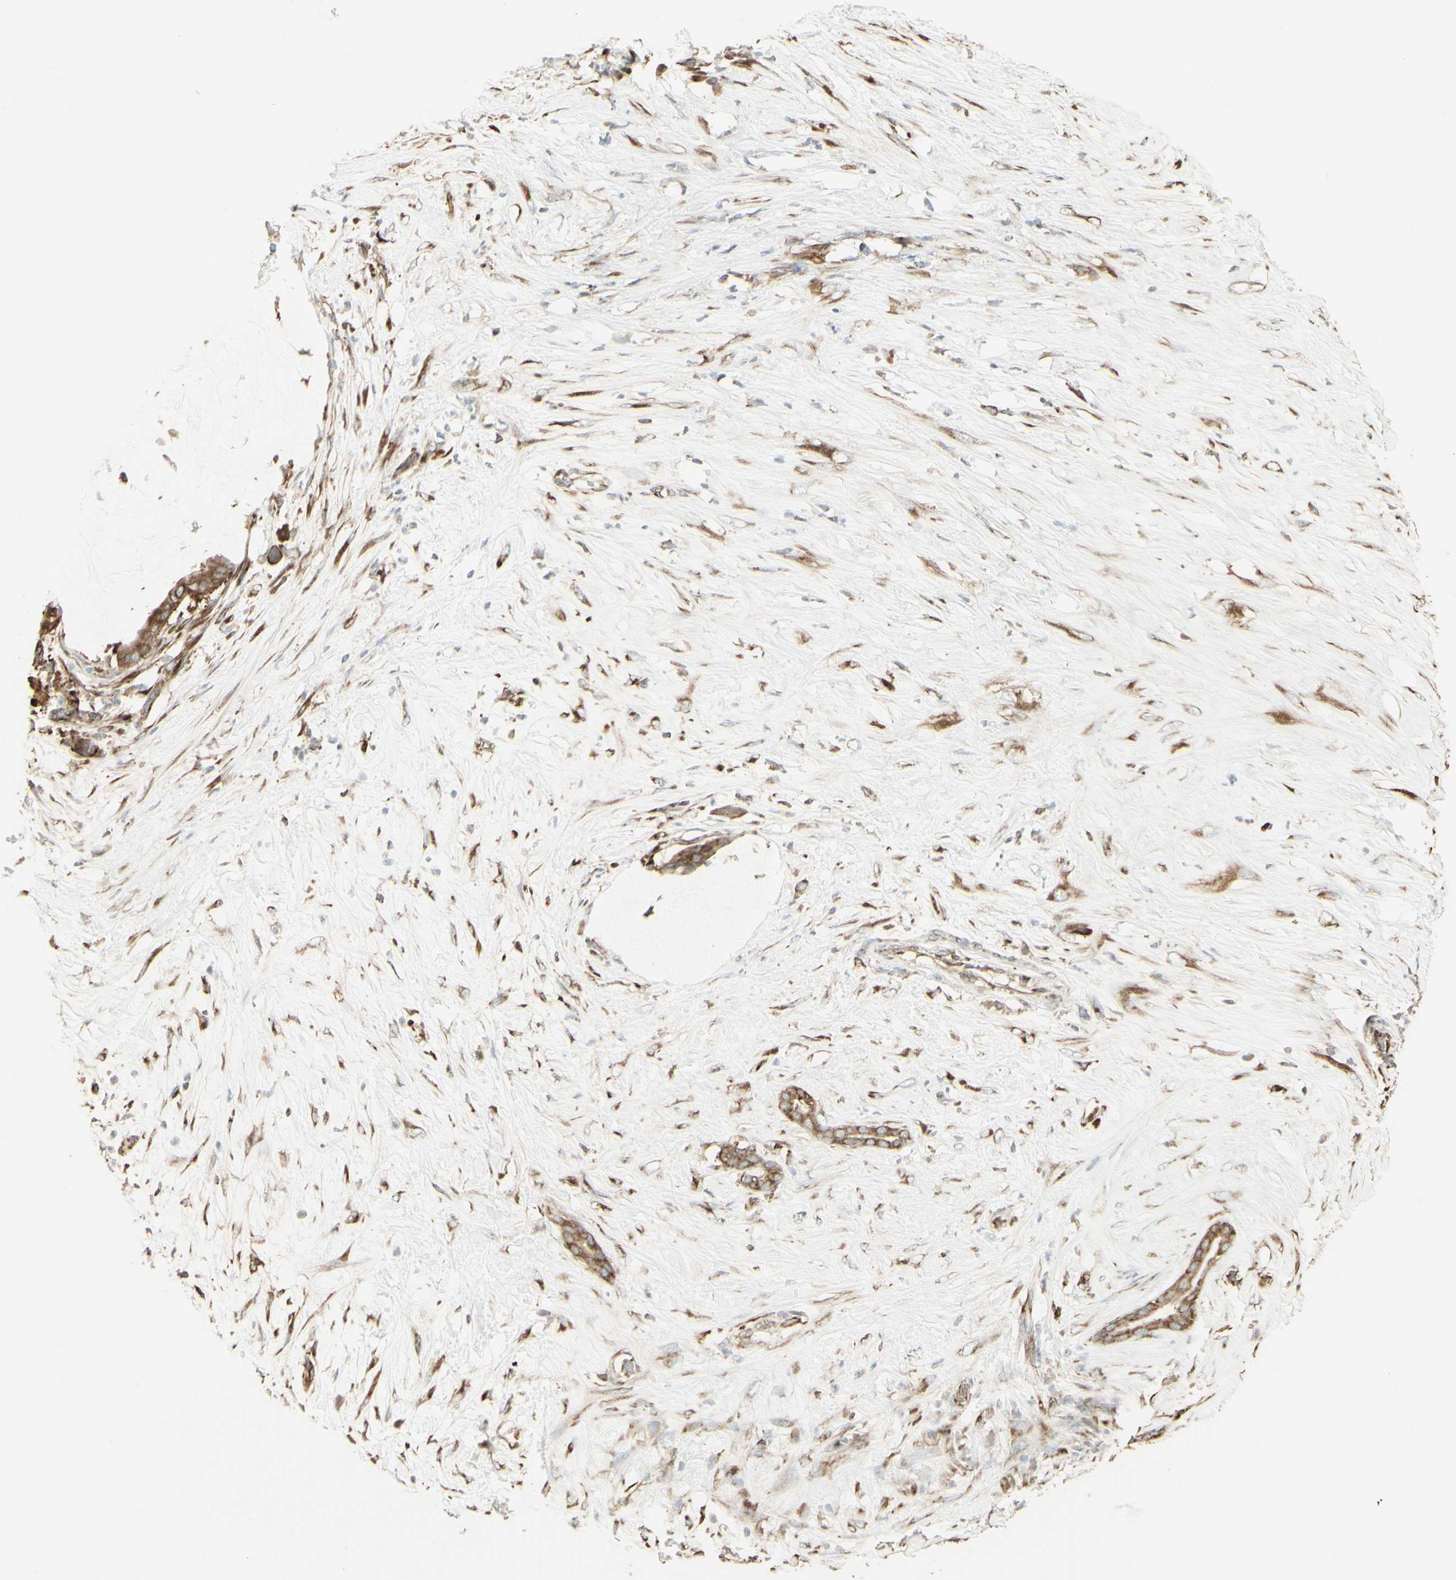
{"staining": {"intensity": "moderate", "quantity": ">75%", "location": "cytoplasmic/membranous"}, "tissue": "pancreatic cancer", "cell_type": "Tumor cells", "image_type": "cancer", "snomed": [{"axis": "morphology", "description": "Adenocarcinoma, NOS"}, {"axis": "topography", "description": "Pancreas"}], "caption": "Immunohistochemistry photomicrograph of pancreatic cancer (adenocarcinoma) stained for a protein (brown), which displays medium levels of moderate cytoplasmic/membranous staining in about >75% of tumor cells.", "gene": "EEF1B2", "patient": {"sex": "male", "age": 41}}